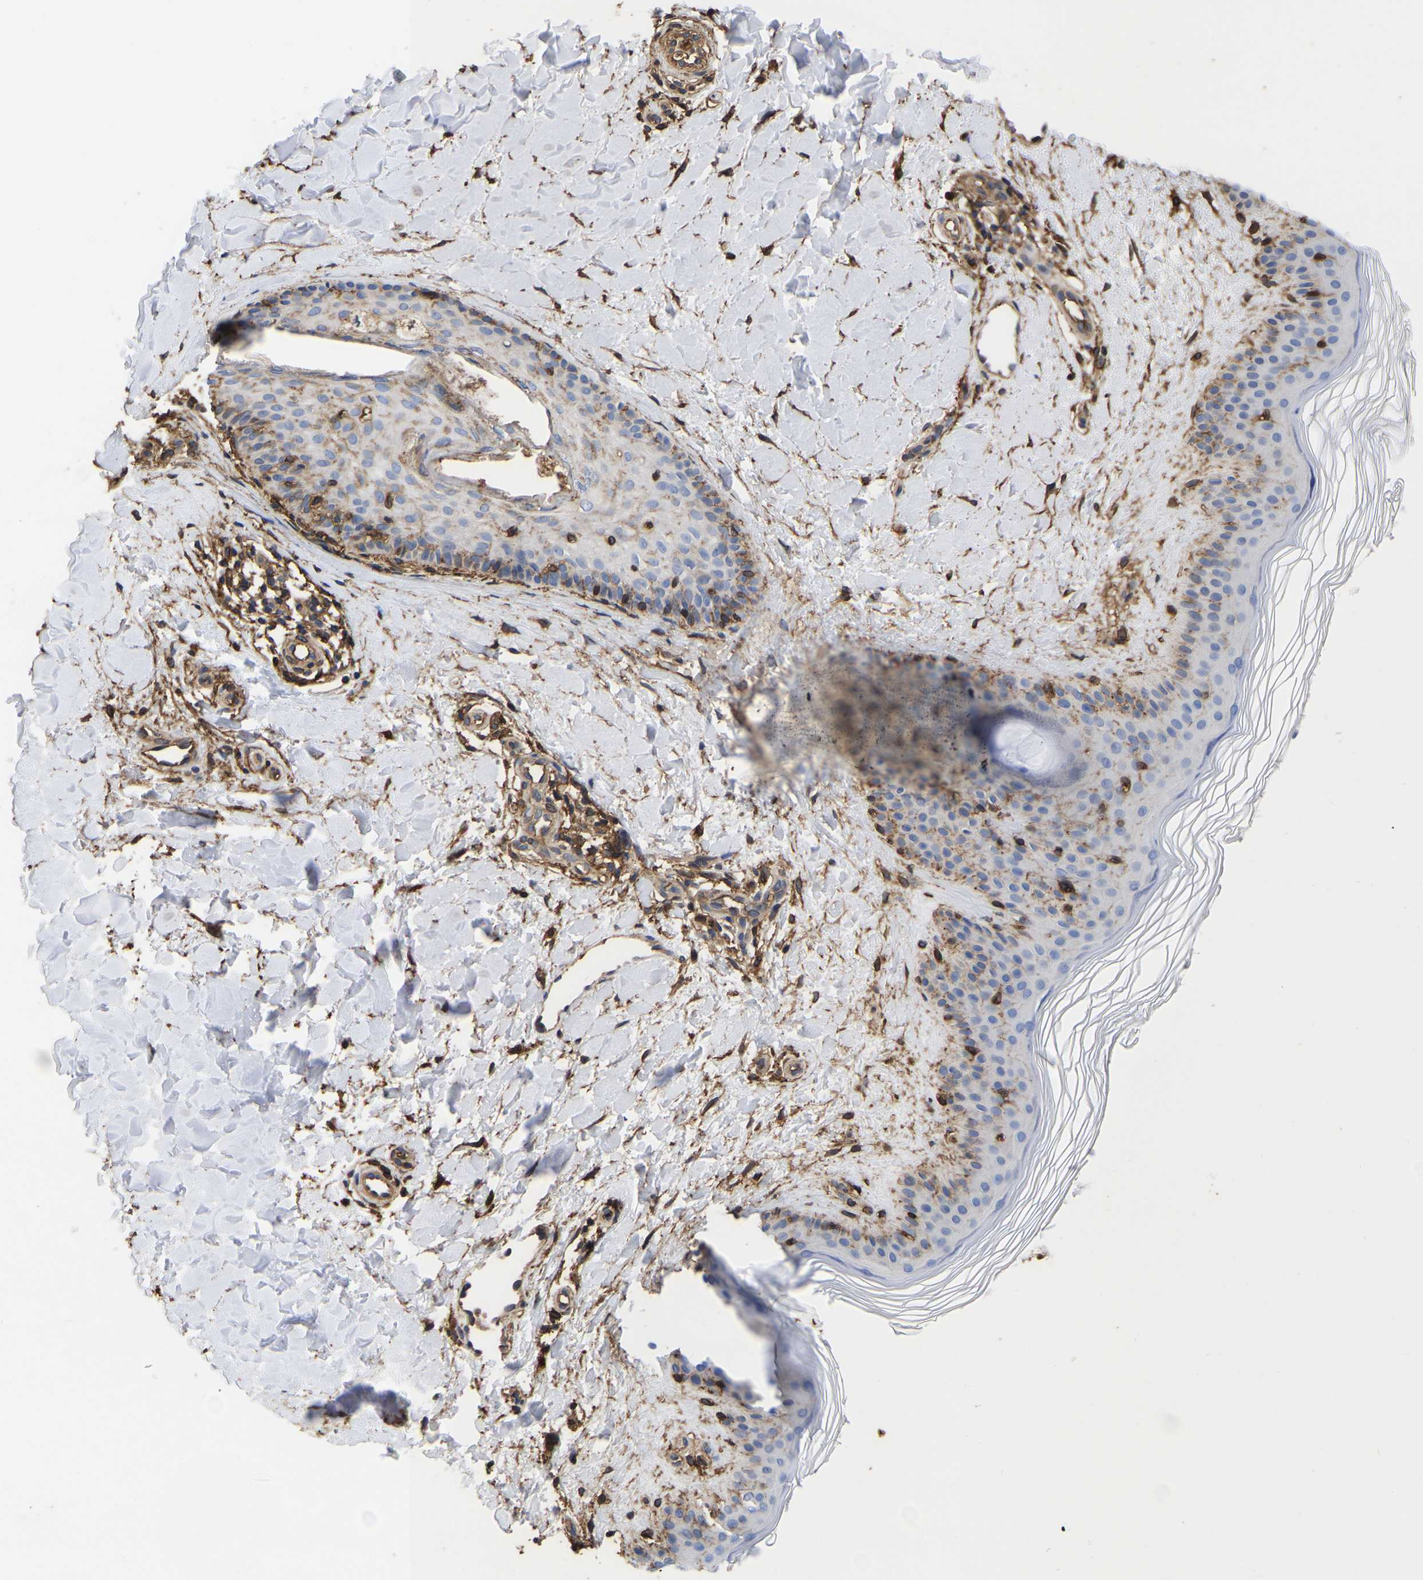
{"staining": {"intensity": "strong", "quantity": ">75%", "location": "cytoplasmic/membranous"}, "tissue": "skin", "cell_type": "Fibroblasts", "image_type": "normal", "snomed": [{"axis": "morphology", "description": "Normal tissue, NOS"}, {"axis": "morphology", "description": "Malignant melanoma, Metastatic site"}, {"axis": "topography", "description": "Skin"}], "caption": "DAB (3,3'-diaminobenzidine) immunohistochemical staining of benign skin shows strong cytoplasmic/membranous protein positivity in about >75% of fibroblasts. (Brightfield microscopy of DAB IHC at high magnification).", "gene": "LIF", "patient": {"sex": "male", "age": 41}}